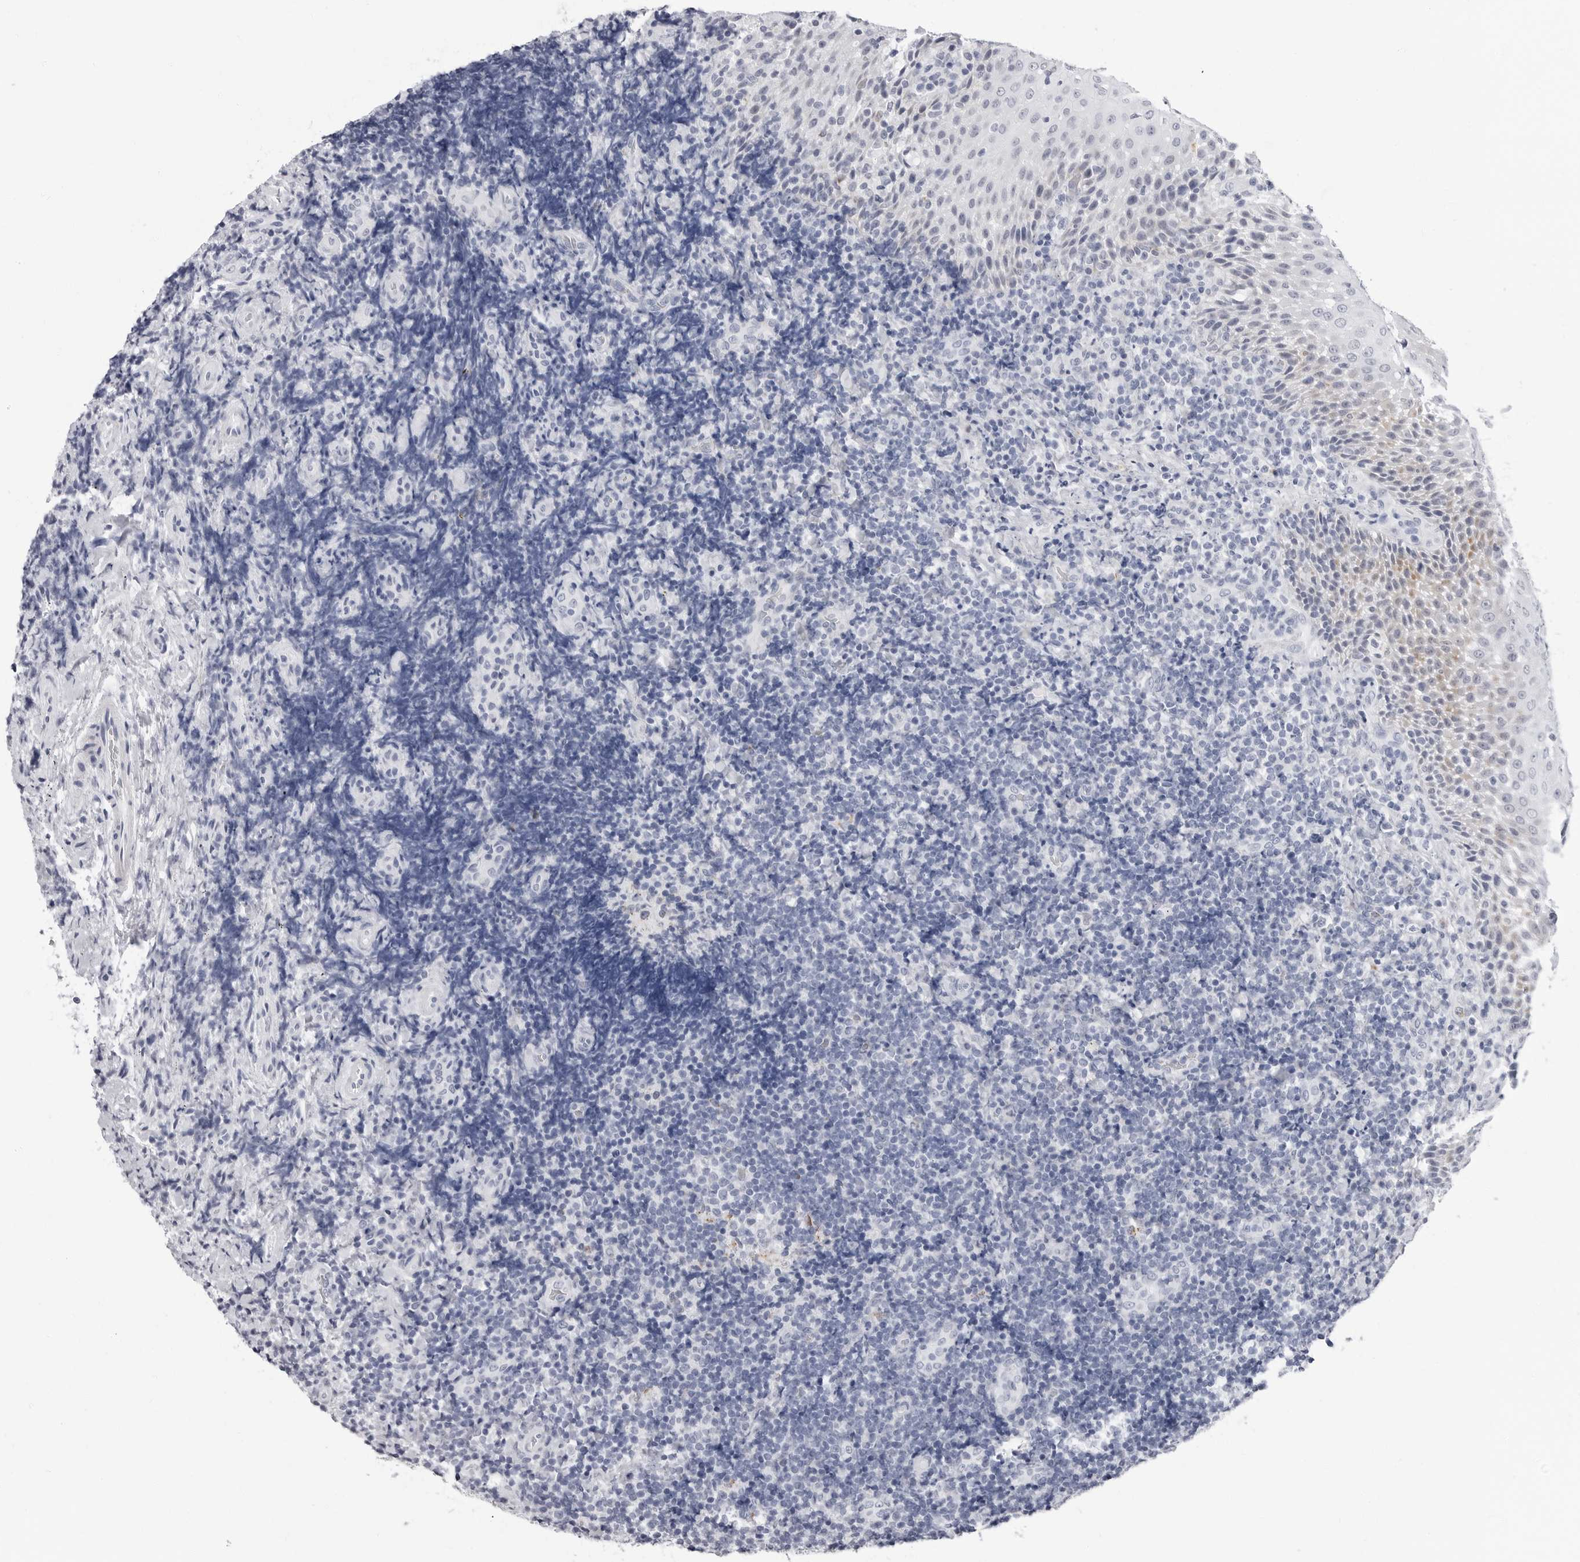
{"staining": {"intensity": "negative", "quantity": "none", "location": "none"}, "tissue": "lymphoma", "cell_type": "Tumor cells", "image_type": "cancer", "snomed": [{"axis": "morphology", "description": "Malignant lymphoma, non-Hodgkin's type, High grade"}, {"axis": "topography", "description": "Tonsil"}], "caption": "Immunohistochemistry micrograph of neoplastic tissue: lymphoma stained with DAB (3,3'-diaminobenzidine) reveals no significant protein expression in tumor cells.", "gene": "ERICH3", "patient": {"sex": "female", "age": 36}}